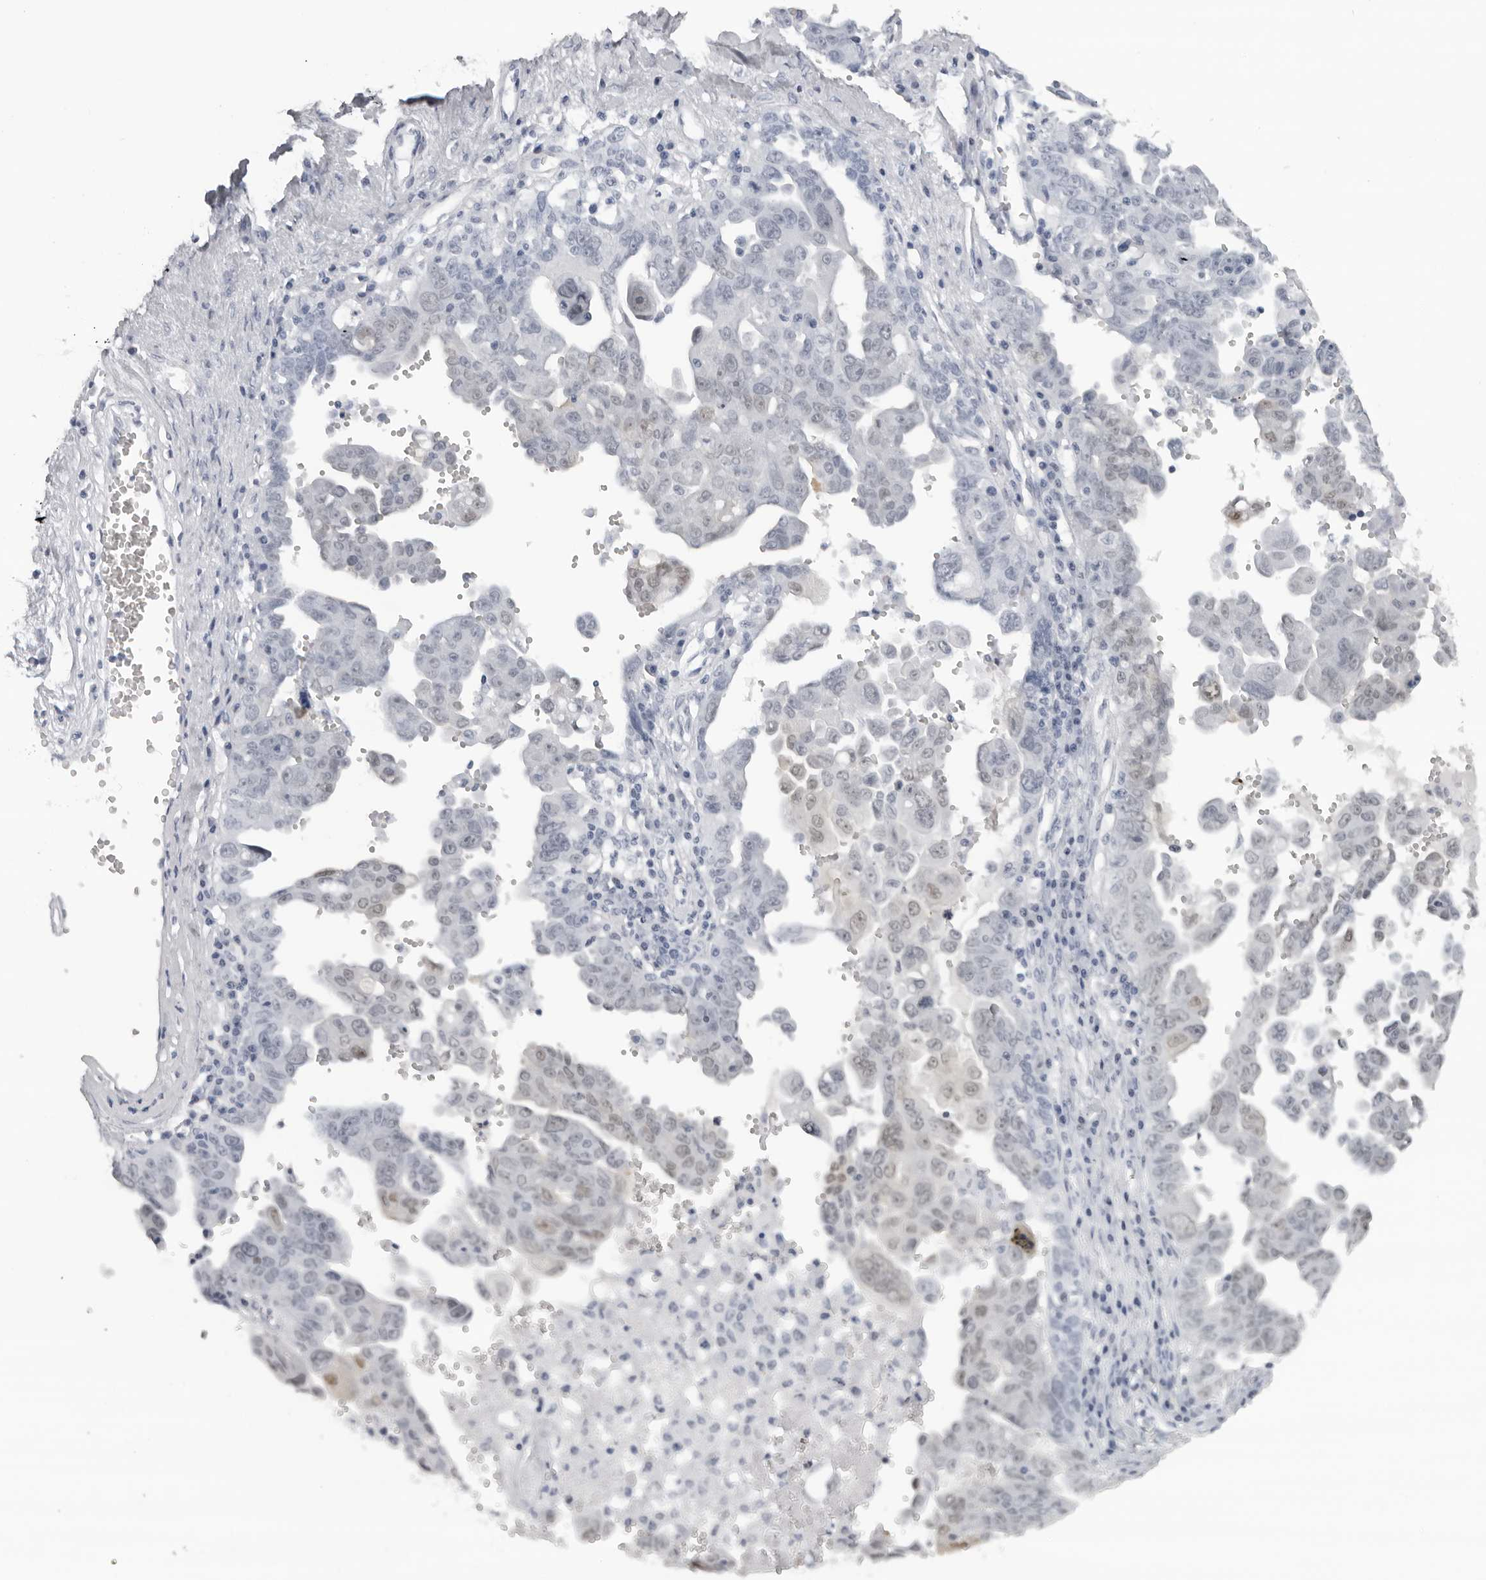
{"staining": {"intensity": "weak", "quantity": "<25%", "location": "nuclear"}, "tissue": "ovarian cancer", "cell_type": "Tumor cells", "image_type": "cancer", "snomed": [{"axis": "morphology", "description": "Carcinoma, endometroid"}, {"axis": "topography", "description": "Ovary"}], "caption": "The IHC histopathology image has no significant expression in tumor cells of ovarian cancer (endometroid carcinoma) tissue. (DAB immunohistochemistry (IHC) with hematoxylin counter stain).", "gene": "ESPN", "patient": {"sex": "female", "age": 62}}